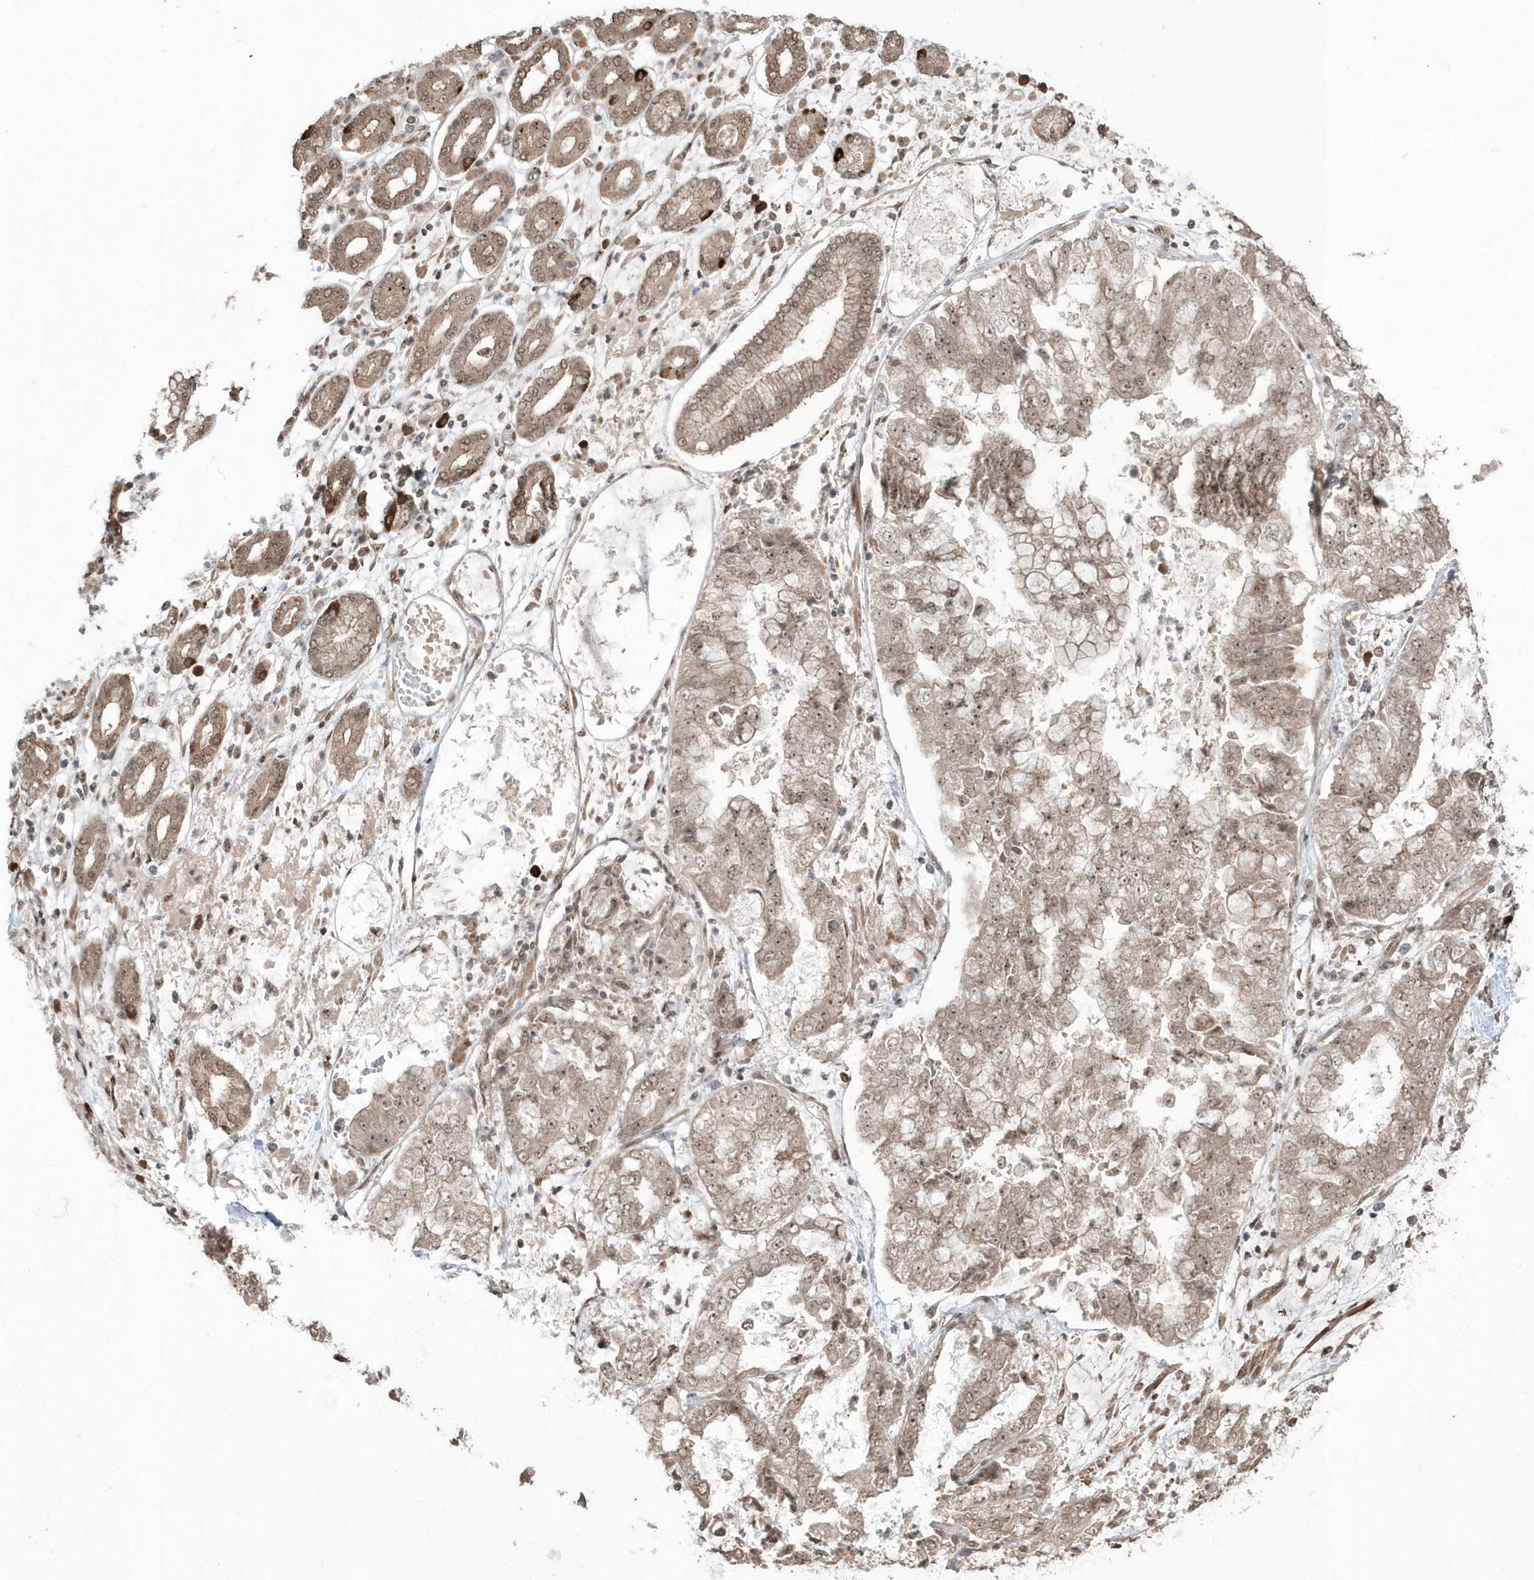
{"staining": {"intensity": "weak", "quantity": ">75%", "location": "cytoplasmic/membranous,nuclear"}, "tissue": "stomach cancer", "cell_type": "Tumor cells", "image_type": "cancer", "snomed": [{"axis": "morphology", "description": "Adenocarcinoma, NOS"}, {"axis": "topography", "description": "Stomach"}], "caption": "Protein expression analysis of adenocarcinoma (stomach) demonstrates weak cytoplasmic/membranous and nuclear staining in approximately >75% of tumor cells. The staining was performed using DAB (3,3'-diaminobenzidine) to visualize the protein expression in brown, while the nuclei were stained in blue with hematoxylin (Magnification: 20x).", "gene": "EPB41L4A", "patient": {"sex": "male", "age": 76}}